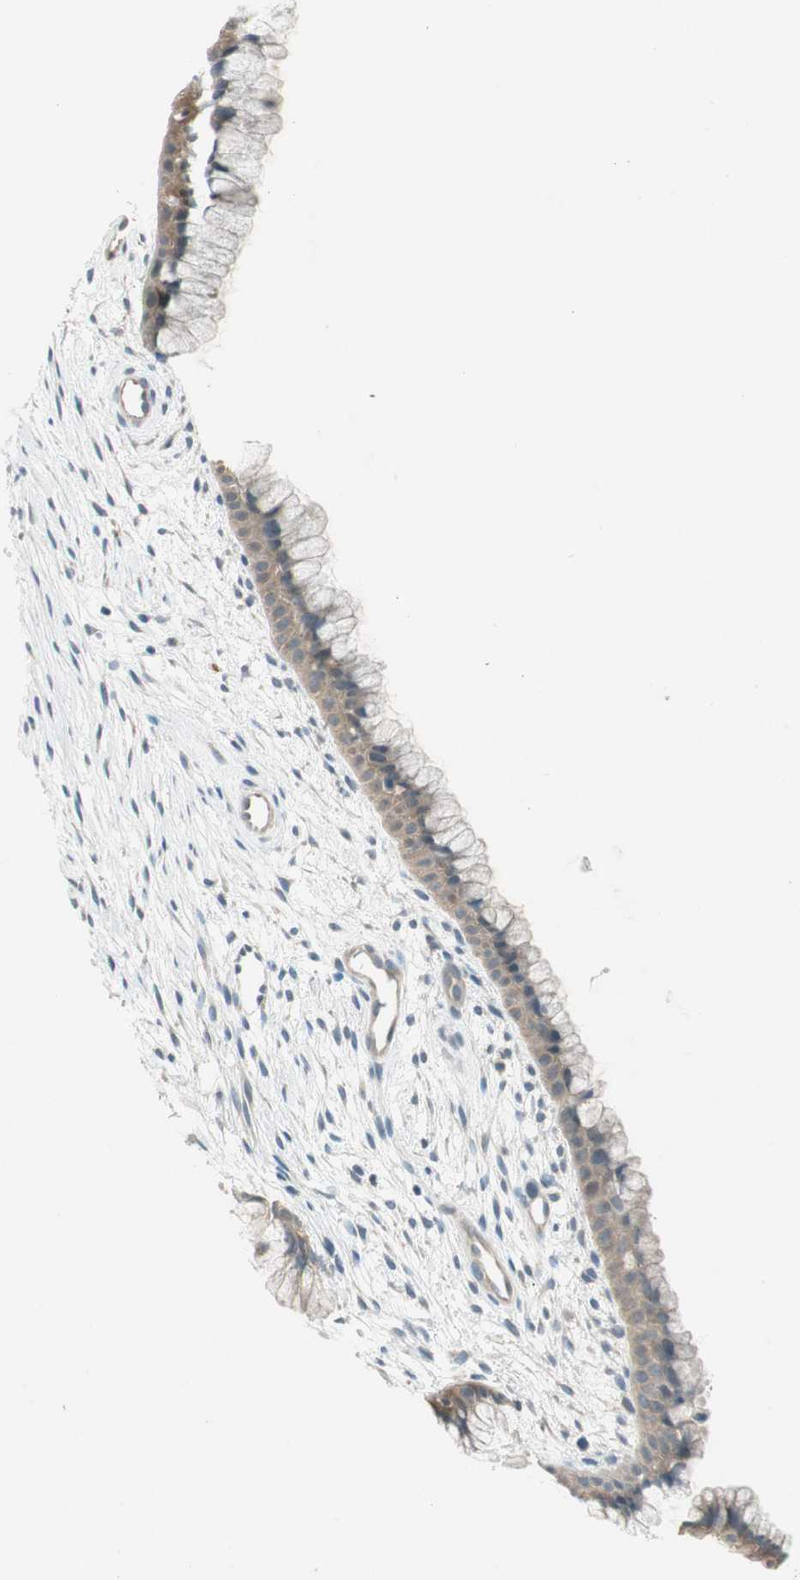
{"staining": {"intensity": "weak", "quantity": ">75%", "location": "cytoplasmic/membranous"}, "tissue": "cervix", "cell_type": "Glandular cells", "image_type": "normal", "snomed": [{"axis": "morphology", "description": "Normal tissue, NOS"}, {"axis": "topography", "description": "Cervix"}], "caption": "The image exhibits staining of unremarkable cervix, revealing weak cytoplasmic/membranous protein staining (brown color) within glandular cells.", "gene": "NCLN", "patient": {"sex": "female", "age": 39}}